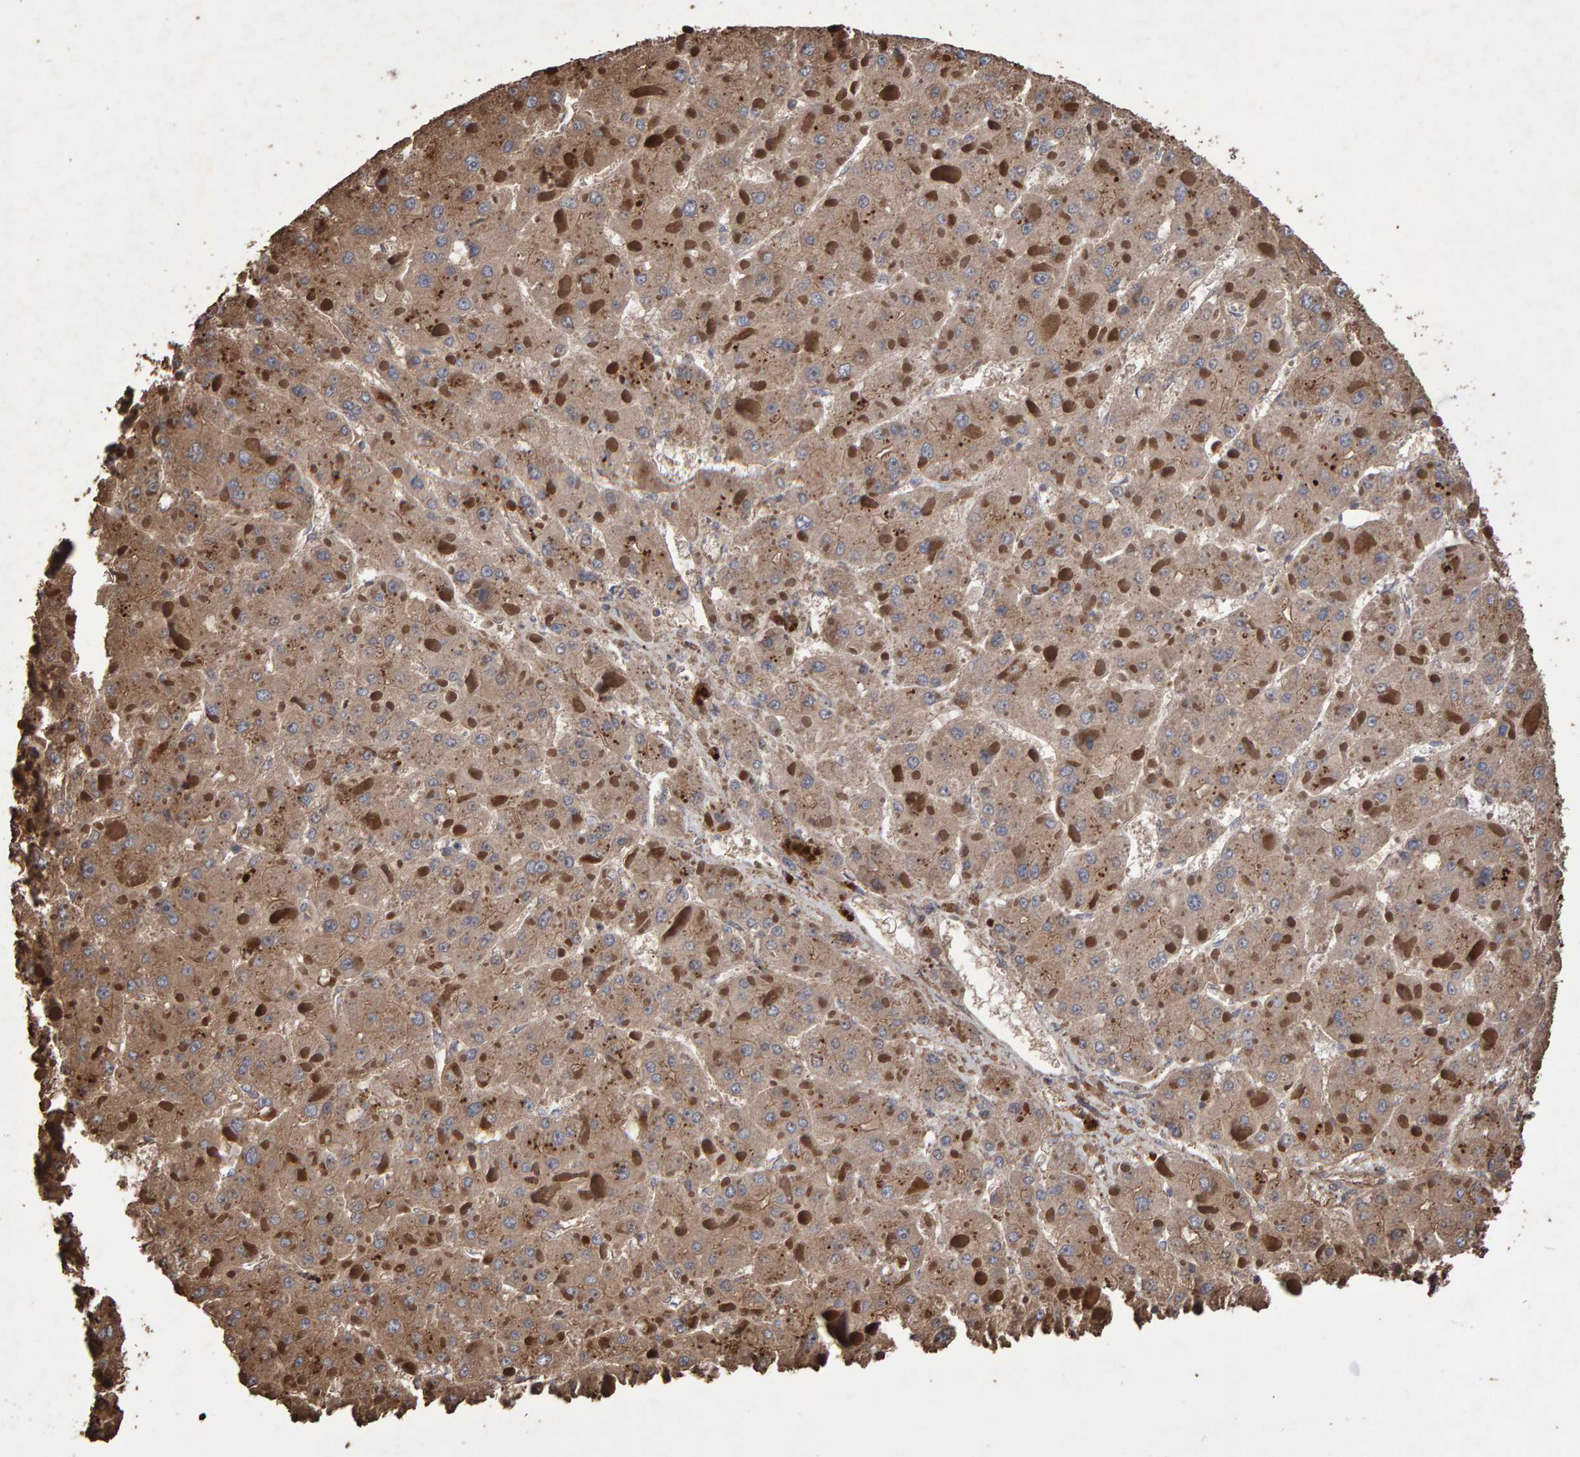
{"staining": {"intensity": "moderate", "quantity": ">75%", "location": "cytoplasmic/membranous"}, "tissue": "liver cancer", "cell_type": "Tumor cells", "image_type": "cancer", "snomed": [{"axis": "morphology", "description": "Carcinoma, Hepatocellular, NOS"}, {"axis": "topography", "description": "Liver"}], "caption": "Protein expression by immunohistochemistry (IHC) exhibits moderate cytoplasmic/membranous expression in about >75% of tumor cells in hepatocellular carcinoma (liver).", "gene": "OSBP2", "patient": {"sex": "female", "age": 73}}